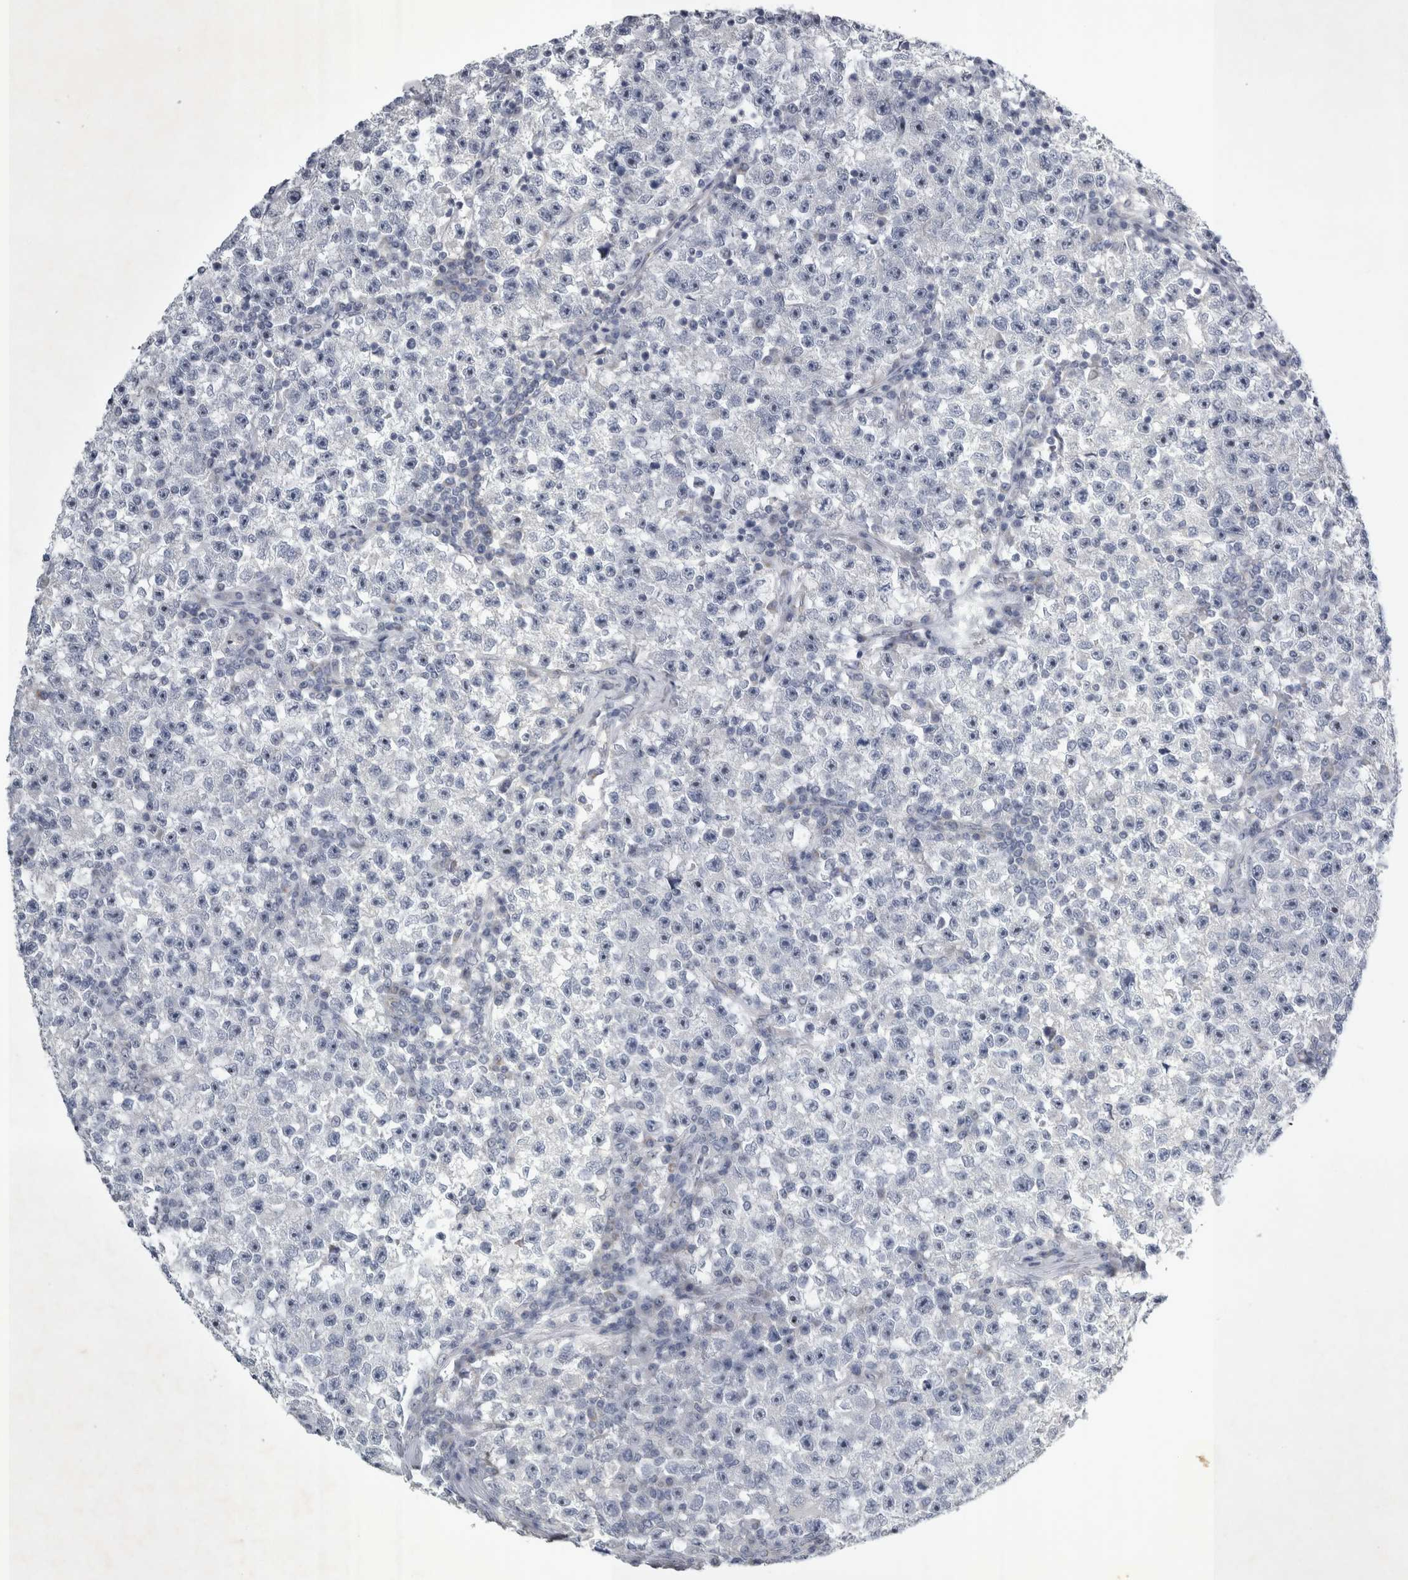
{"staining": {"intensity": "negative", "quantity": "none", "location": "none"}, "tissue": "testis cancer", "cell_type": "Tumor cells", "image_type": "cancer", "snomed": [{"axis": "morphology", "description": "Seminoma, NOS"}, {"axis": "topography", "description": "Testis"}], "caption": "Human testis cancer stained for a protein using immunohistochemistry (IHC) reveals no staining in tumor cells.", "gene": "FXYD7", "patient": {"sex": "male", "age": 22}}